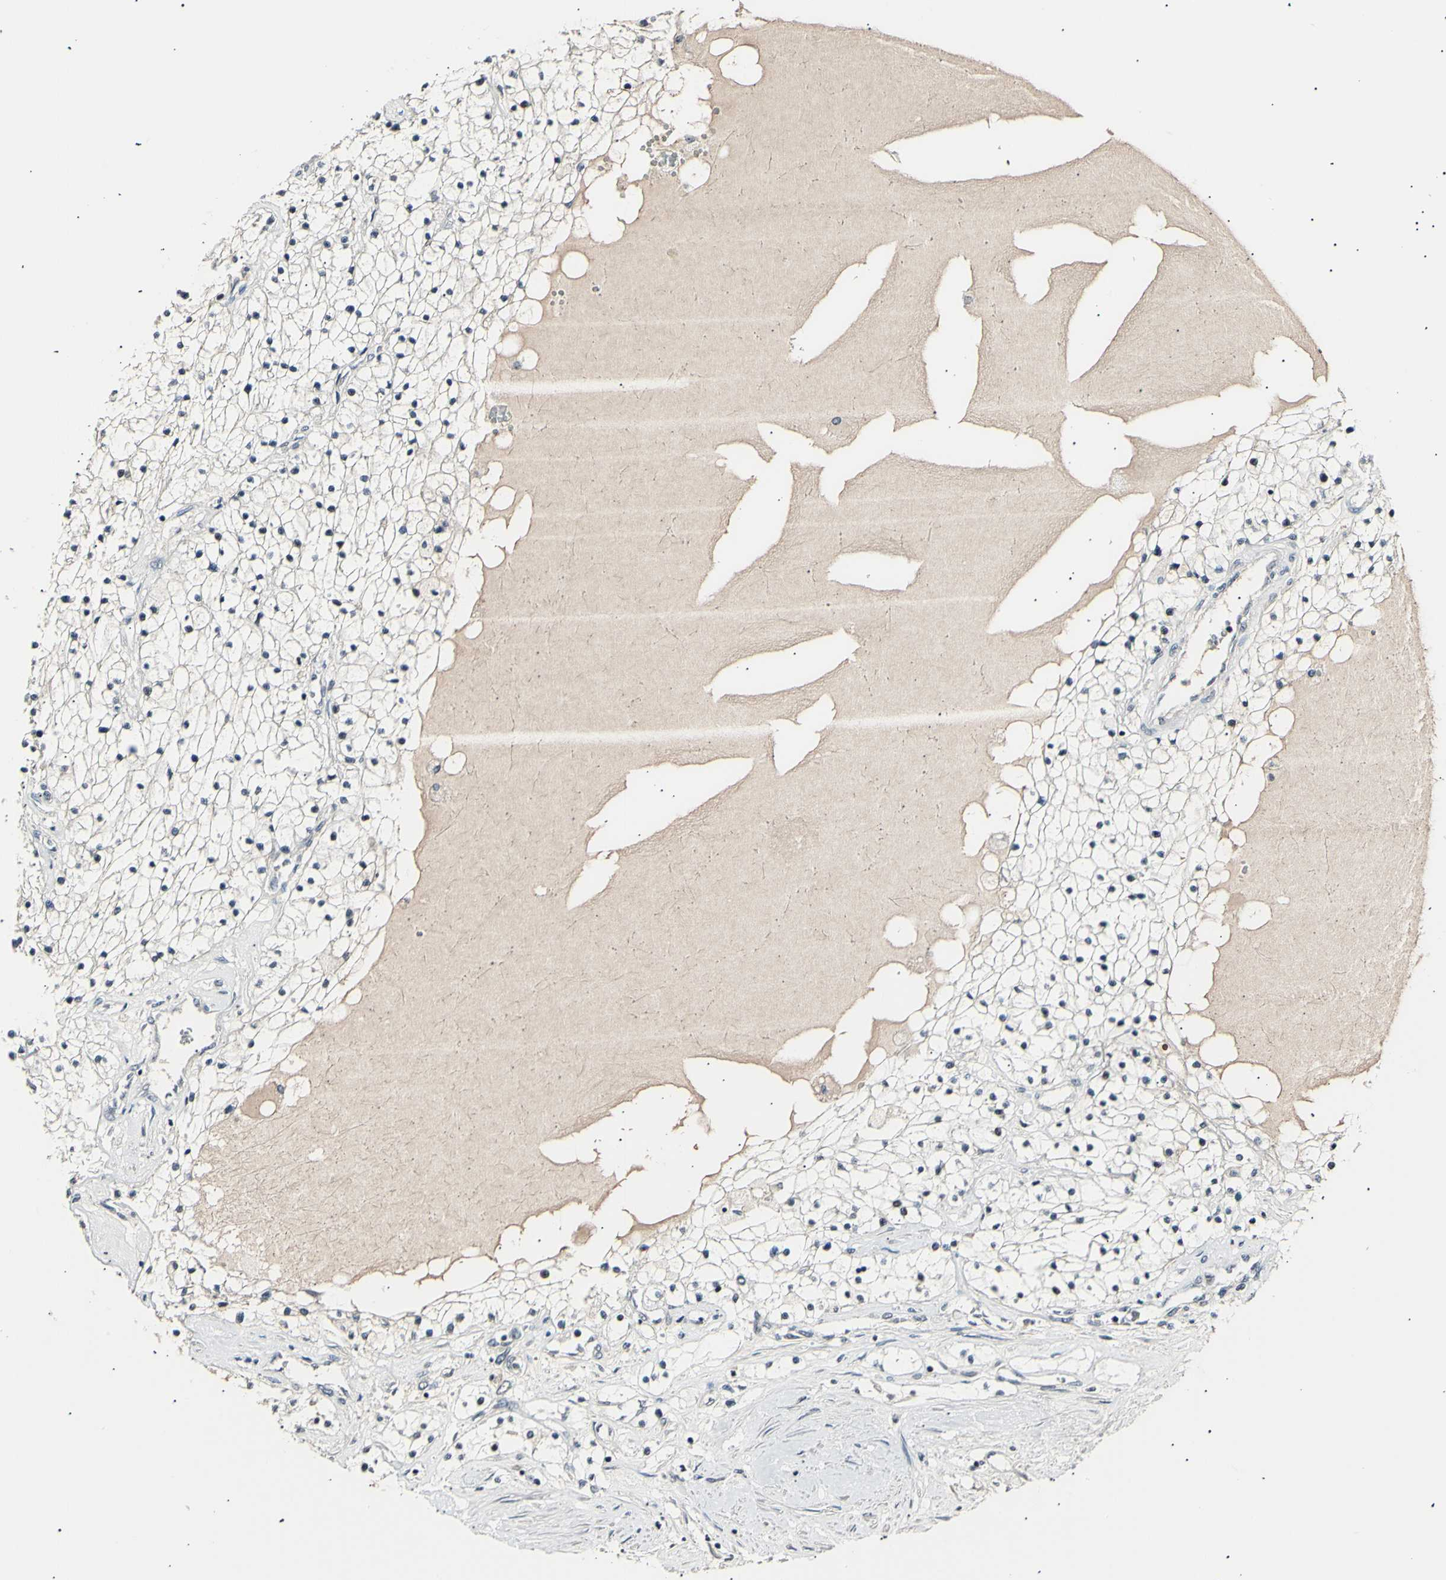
{"staining": {"intensity": "negative", "quantity": "none", "location": "none"}, "tissue": "renal cancer", "cell_type": "Tumor cells", "image_type": "cancer", "snomed": [{"axis": "morphology", "description": "Adenocarcinoma, NOS"}, {"axis": "topography", "description": "Kidney"}], "caption": "High power microscopy histopathology image of an IHC photomicrograph of renal cancer (adenocarcinoma), revealing no significant expression in tumor cells.", "gene": "AK1", "patient": {"sex": "male", "age": 68}}